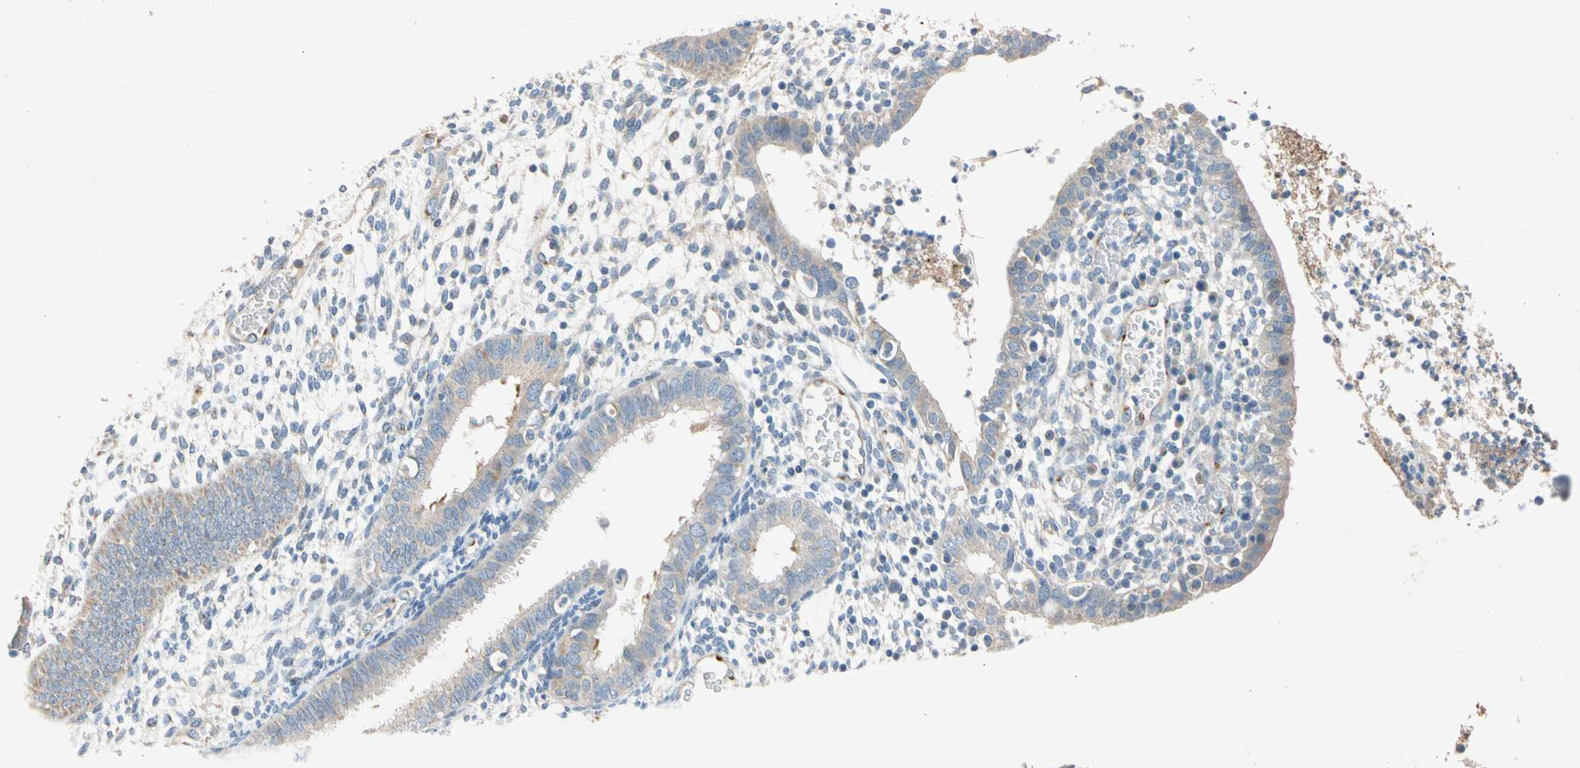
{"staining": {"intensity": "negative", "quantity": "none", "location": "none"}, "tissue": "endometrium", "cell_type": "Cells in endometrial stroma", "image_type": "normal", "snomed": [{"axis": "morphology", "description": "Normal tissue, NOS"}, {"axis": "topography", "description": "Endometrium"}], "caption": "Immunohistochemistry of unremarkable human endometrium exhibits no positivity in cells in endometrial stroma.", "gene": "GASK1B", "patient": {"sex": "female", "age": 35}}